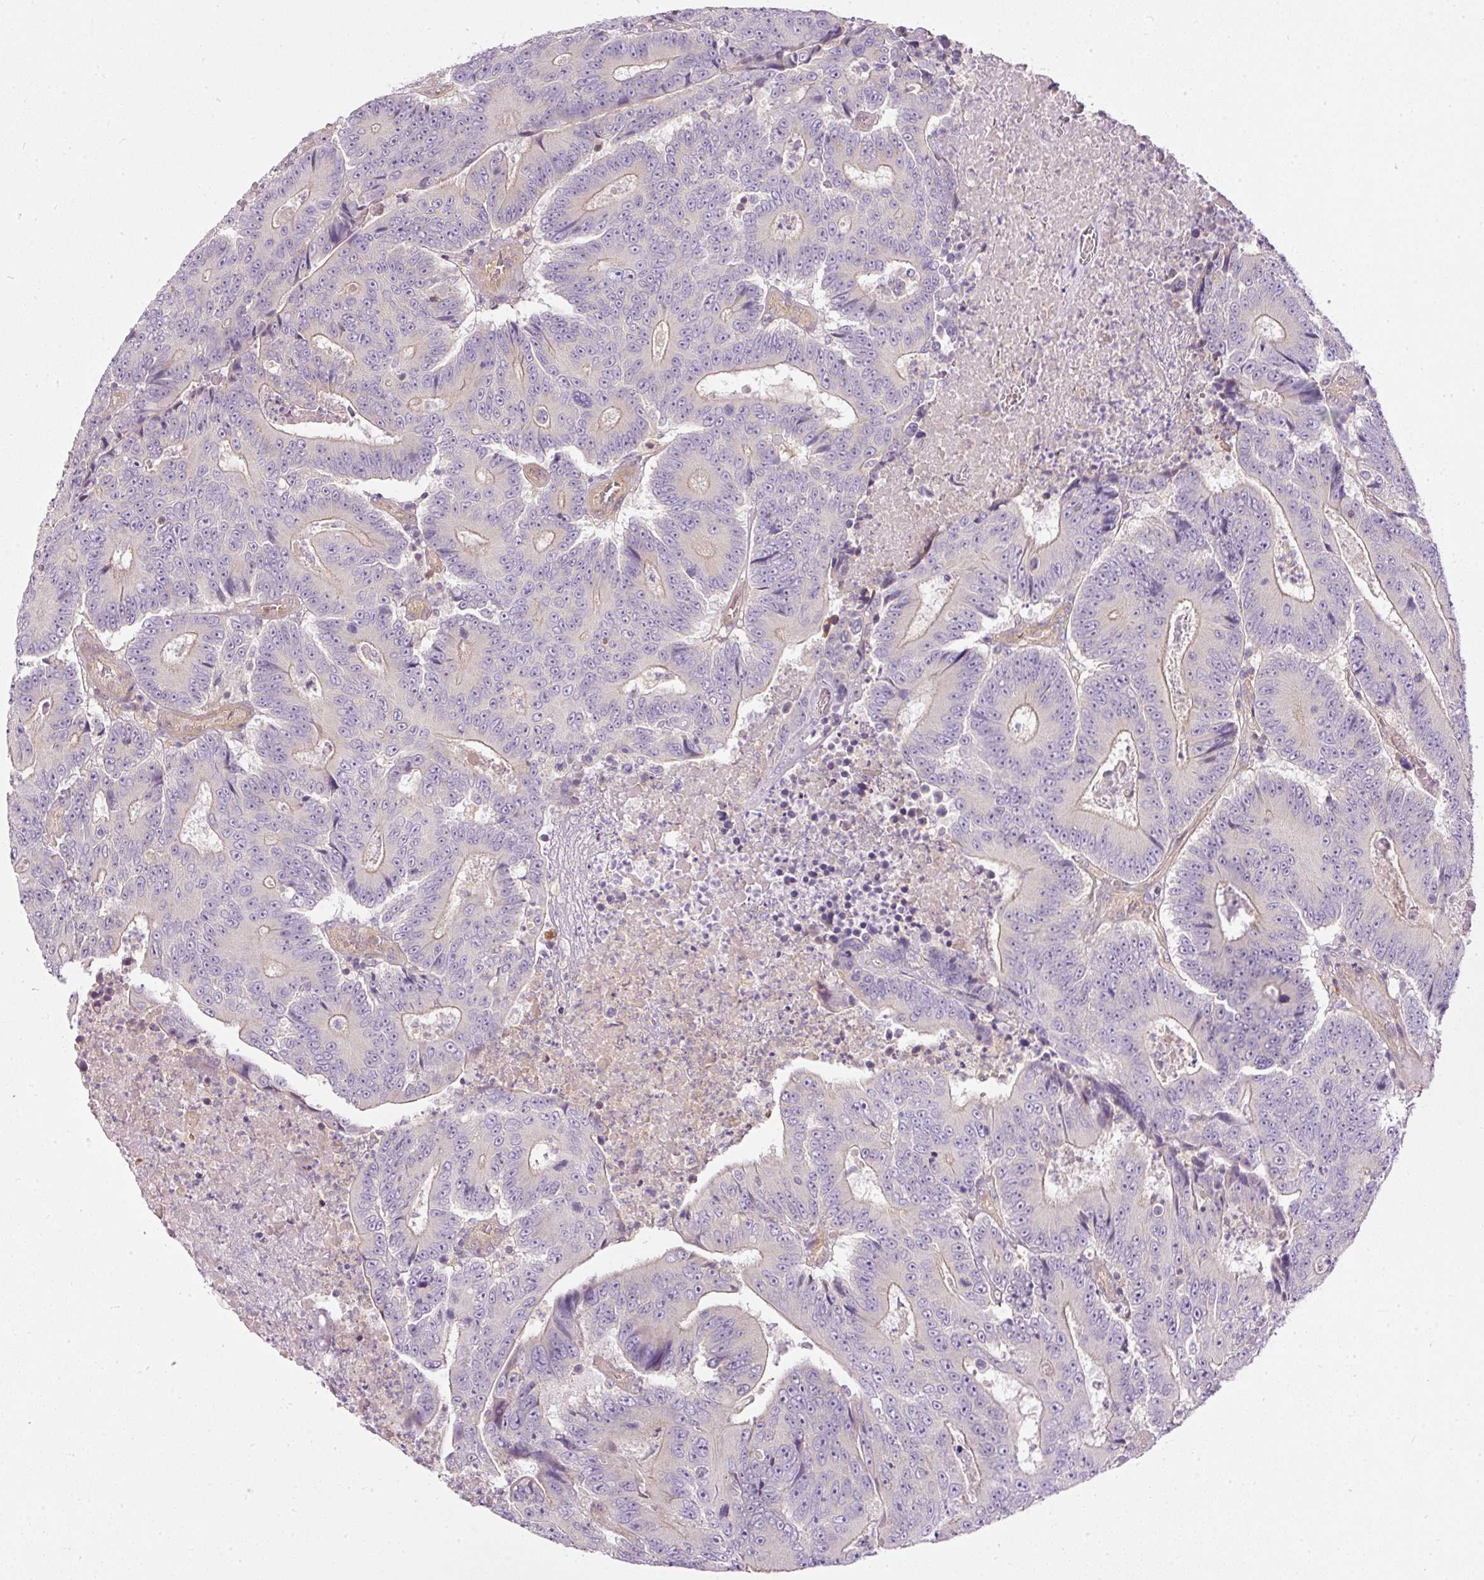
{"staining": {"intensity": "negative", "quantity": "none", "location": "none"}, "tissue": "colorectal cancer", "cell_type": "Tumor cells", "image_type": "cancer", "snomed": [{"axis": "morphology", "description": "Adenocarcinoma, NOS"}, {"axis": "topography", "description": "Colon"}], "caption": "Tumor cells are negative for brown protein staining in colorectal adenocarcinoma. (DAB (3,3'-diaminobenzidine) IHC with hematoxylin counter stain).", "gene": "TBC1D2B", "patient": {"sex": "male", "age": 83}}